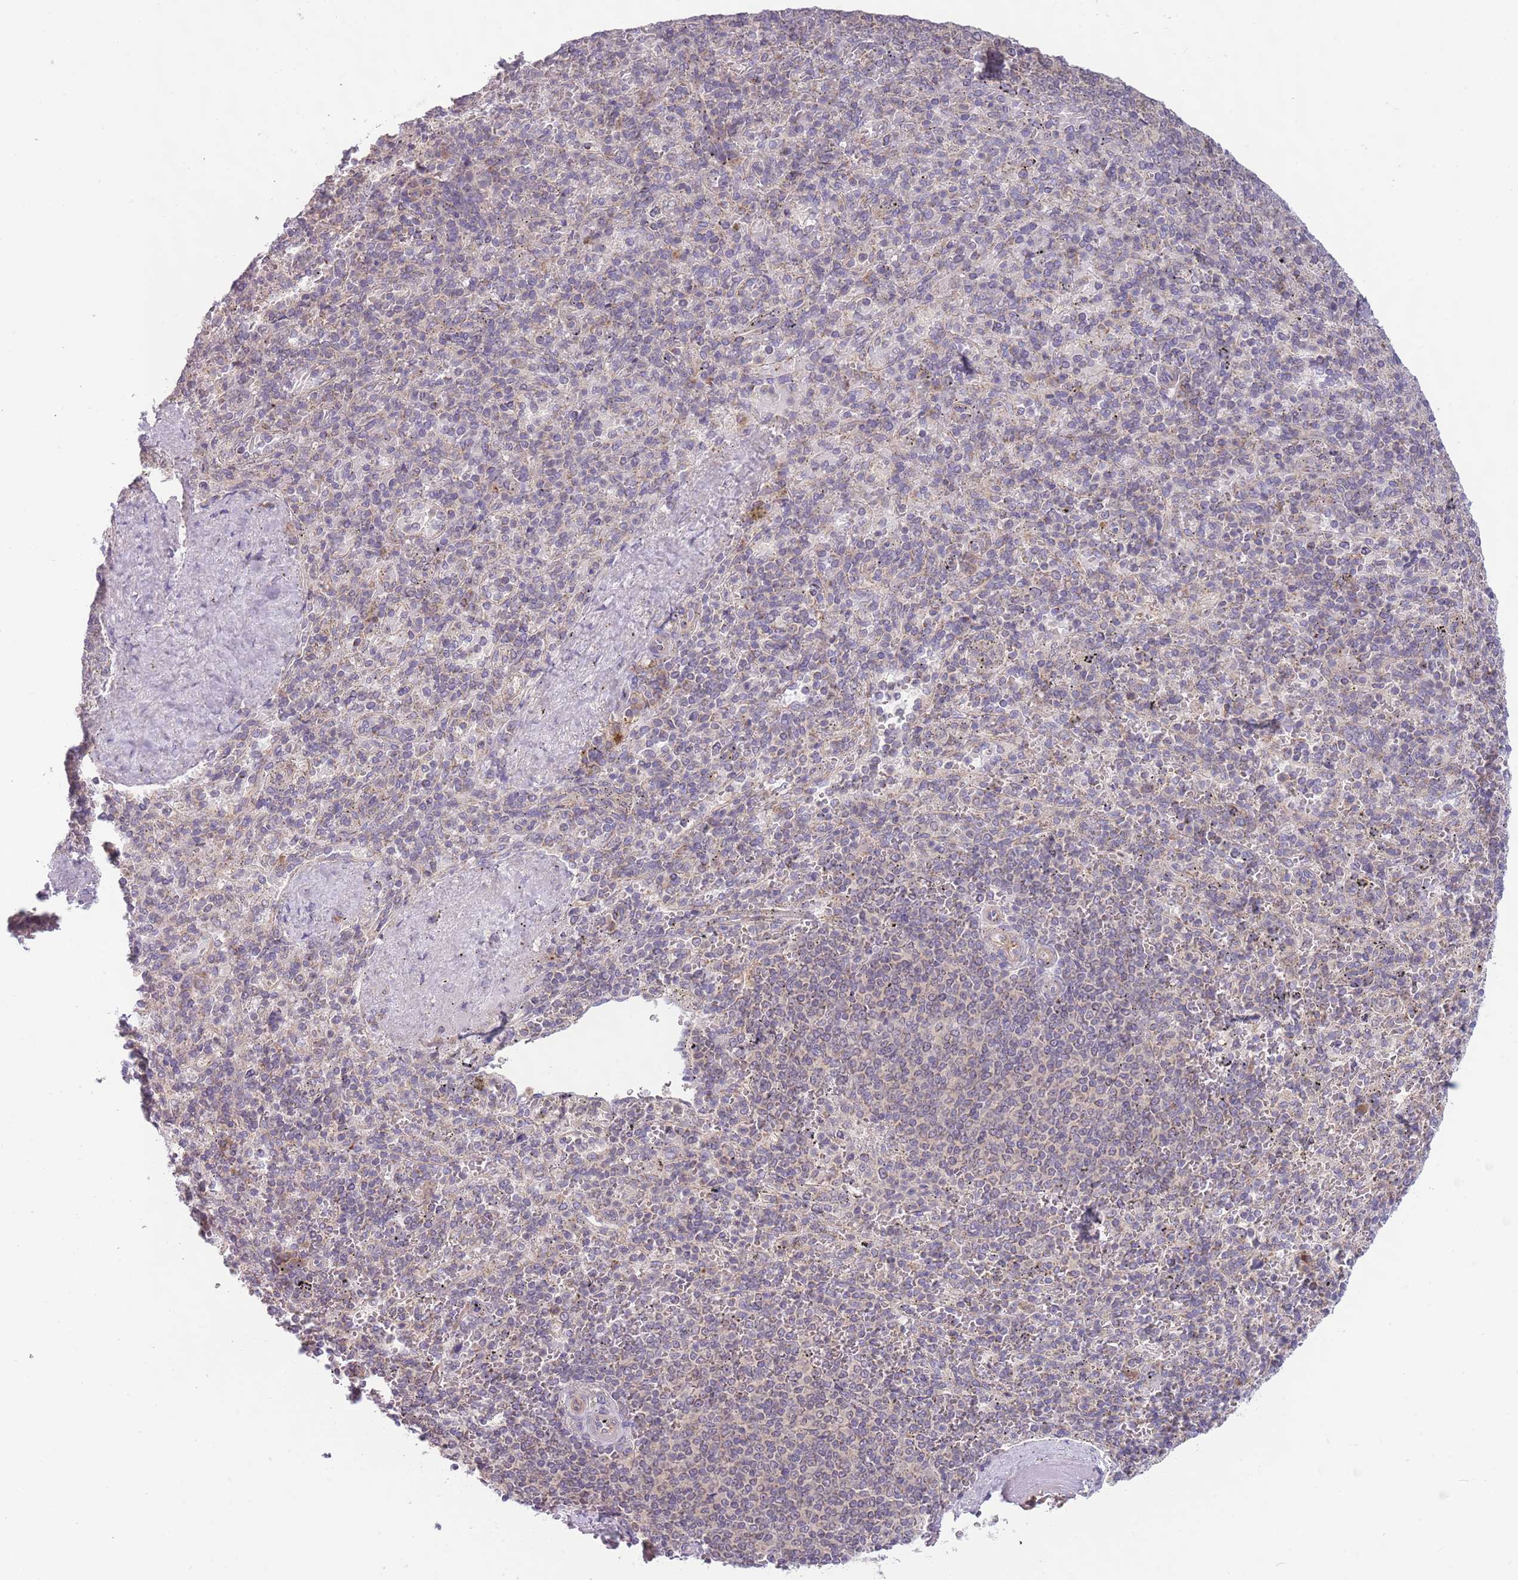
{"staining": {"intensity": "negative", "quantity": "none", "location": "none"}, "tissue": "spleen", "cell_type": "Cells in red pulp", "image_type": "normal", "snomed": [{"axis": "morphology", "description": "Normal tissue, NOS"}, {"axis": "topography", "description": "Spleen"}], "caption": "Immunohistochemistry (IHC) of unremarkable human spleen displays no positivity in cells in red pulp. The staining is performed using DAB (3,3'-diaminobenzidine) brown chromogen with nuclei counter-stained in using hematoxylin.", "gene": "SKOR2", "patient": {"sex": "male", "age": 82}}